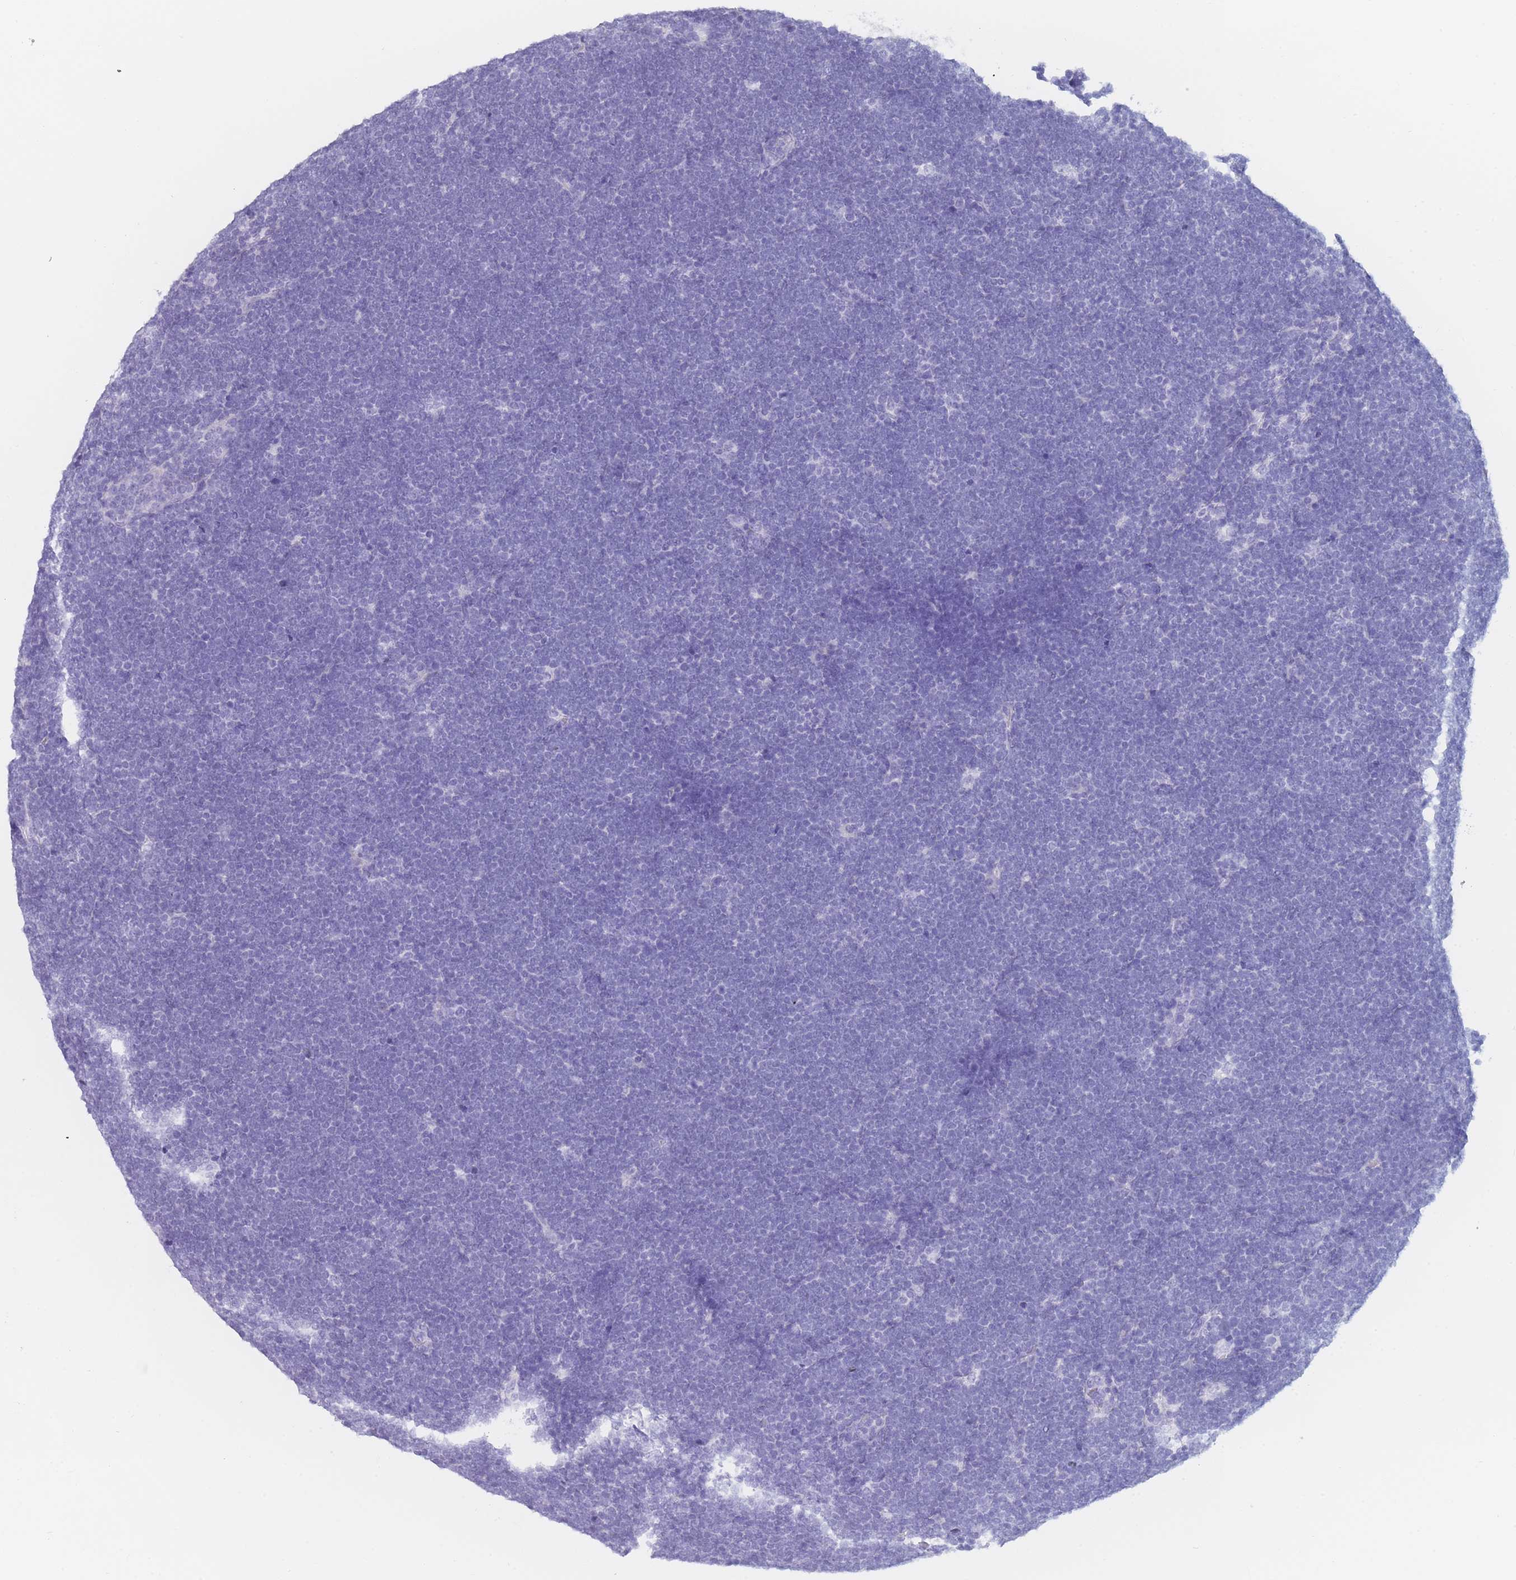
{"staining": {"intensity": "negative", "quantity": "none", "location": "none"}, "tissue": "lymphoma", "cell_type": "Tumor cells", "image_type": "cancer", "snomed": [{"axis": "morphology", "description": "Malignant lymphoma, non-Hodgkin's type, High grade"}, {"axis": "topography", "description": "Lymph node"}], "caption": "This is an IHC image of human malignant lymphoma, non-Hodgkin's type (high-grade). There is no staining in tumor cells.", "gene": "OR5D16", "patient": {"sex": "male", "age": 13}}